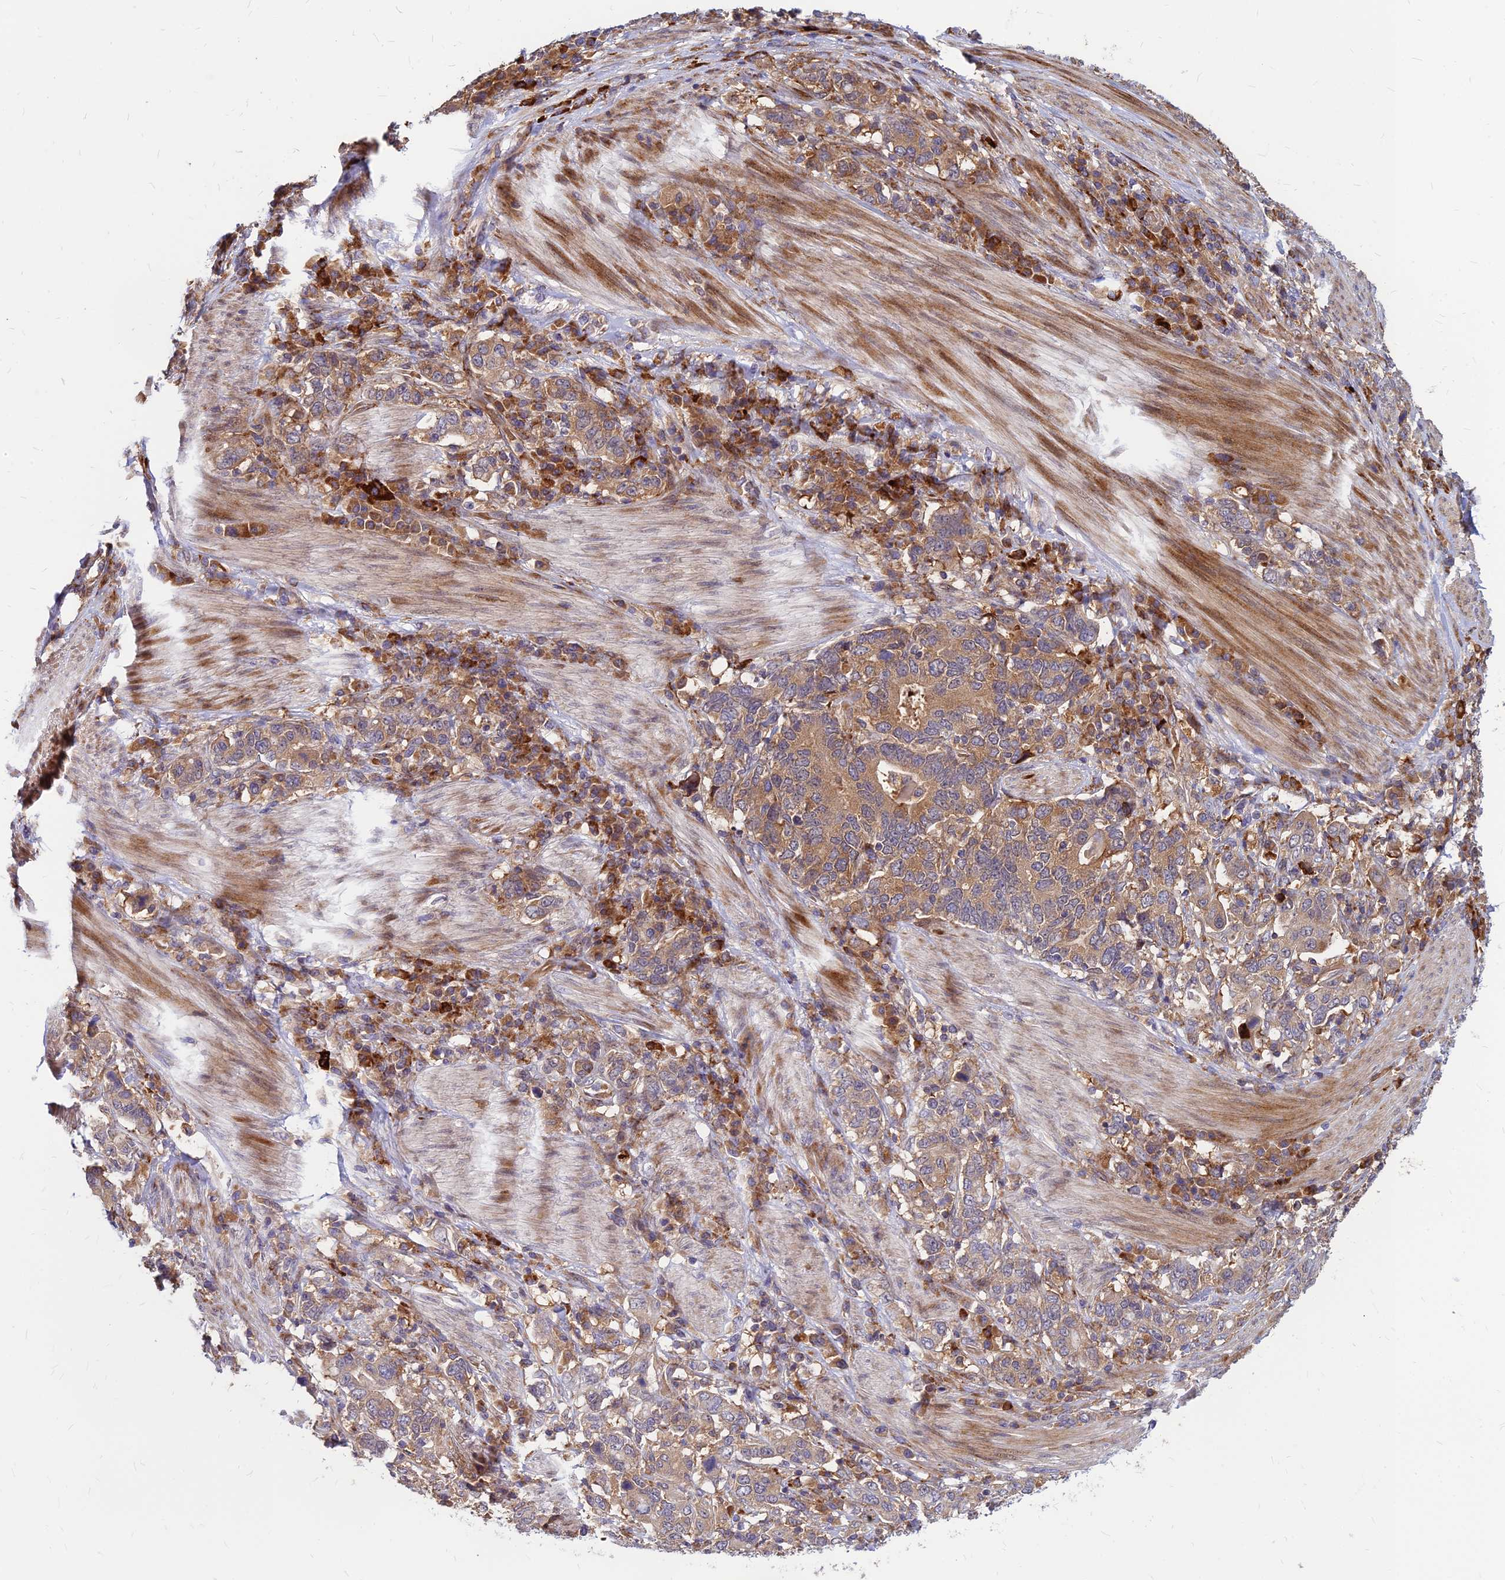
{"staining": {"intensity": "moderate", "quantity": ">75%", "location": "cytoplasmic/membranous"}, "tissue": "stomach cancer", "cell_type": "Tumor cells", "image_type": "cancer", "snomed": [{"axis": "morphology", "description": "Adenocarcinoma, NOS"}, {"axis": "topography", "description": "Stomach, upper"}, {"axis": "topography", "description": "Stomach"}], "caption": "High-magnification brightfield microscopy of stomach cancer stained with DAB (3,3'-diaminobenzidine) (brown) and counterstained with hematoxylin (blue). tumor cells exhibit moderate cytoplasmic/membranous staining is appreciated in approximately>75% of cells.", "gene": "CCT6B", "patient": {"sex": "male", "age": 62}}